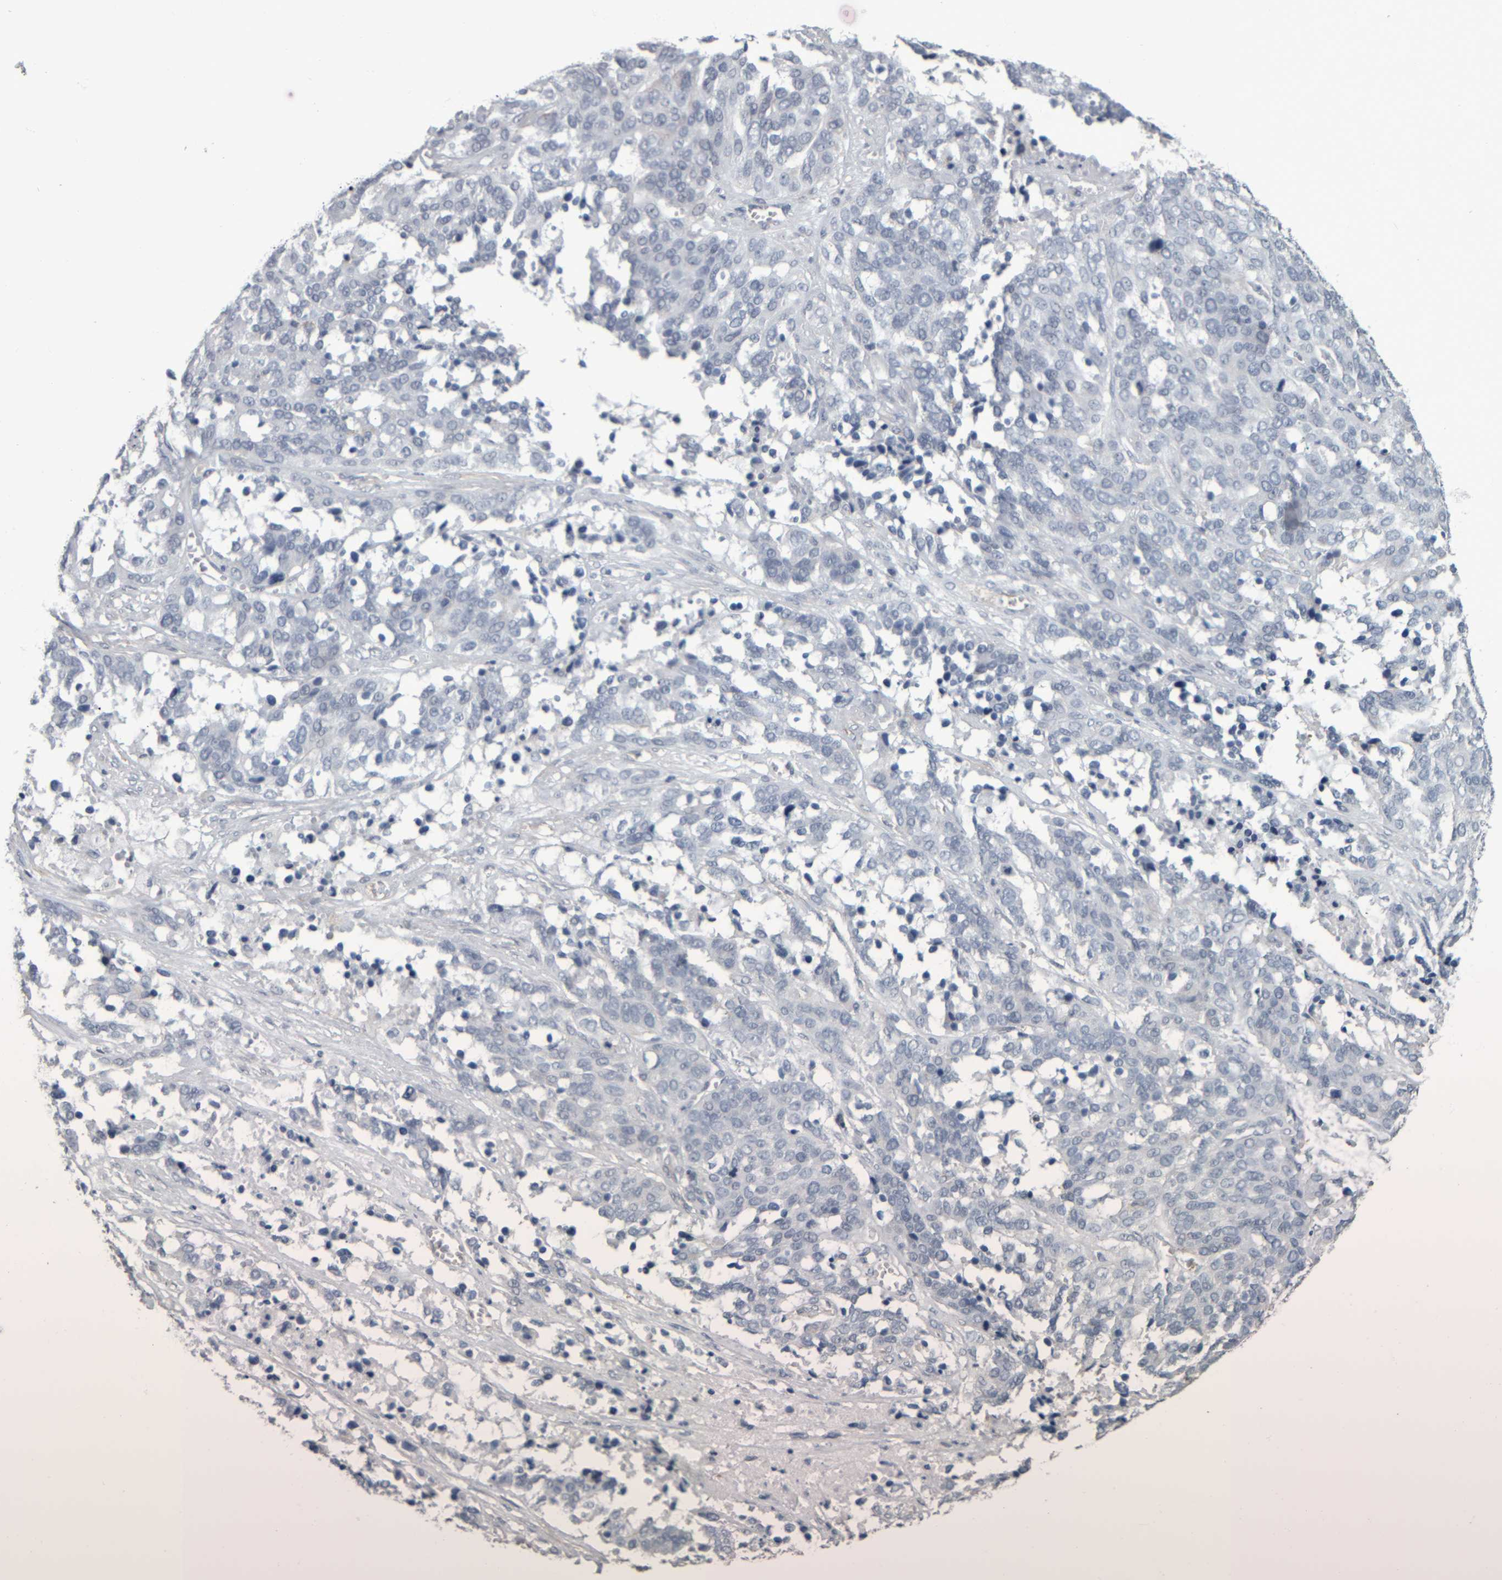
{"staining": {"intensity": "negative", "quantity": "none", "location": "none"}, "tissue": "ovarian cancer", "cell_type": "Tumor cells", "image_type": "cancer", "snomed": [{"axis": "morphology", "description": "Cystadenocarcinoma, serous, NOS"}, {"axis": "topography", "description": "Ovary"}], "caption": "Tumor cells show no significant positivity in ovarian cancer (serous cystadenocarcinoma).", "gene": "CAVIN4", "patient": {"sex": "female", "age": 44}}